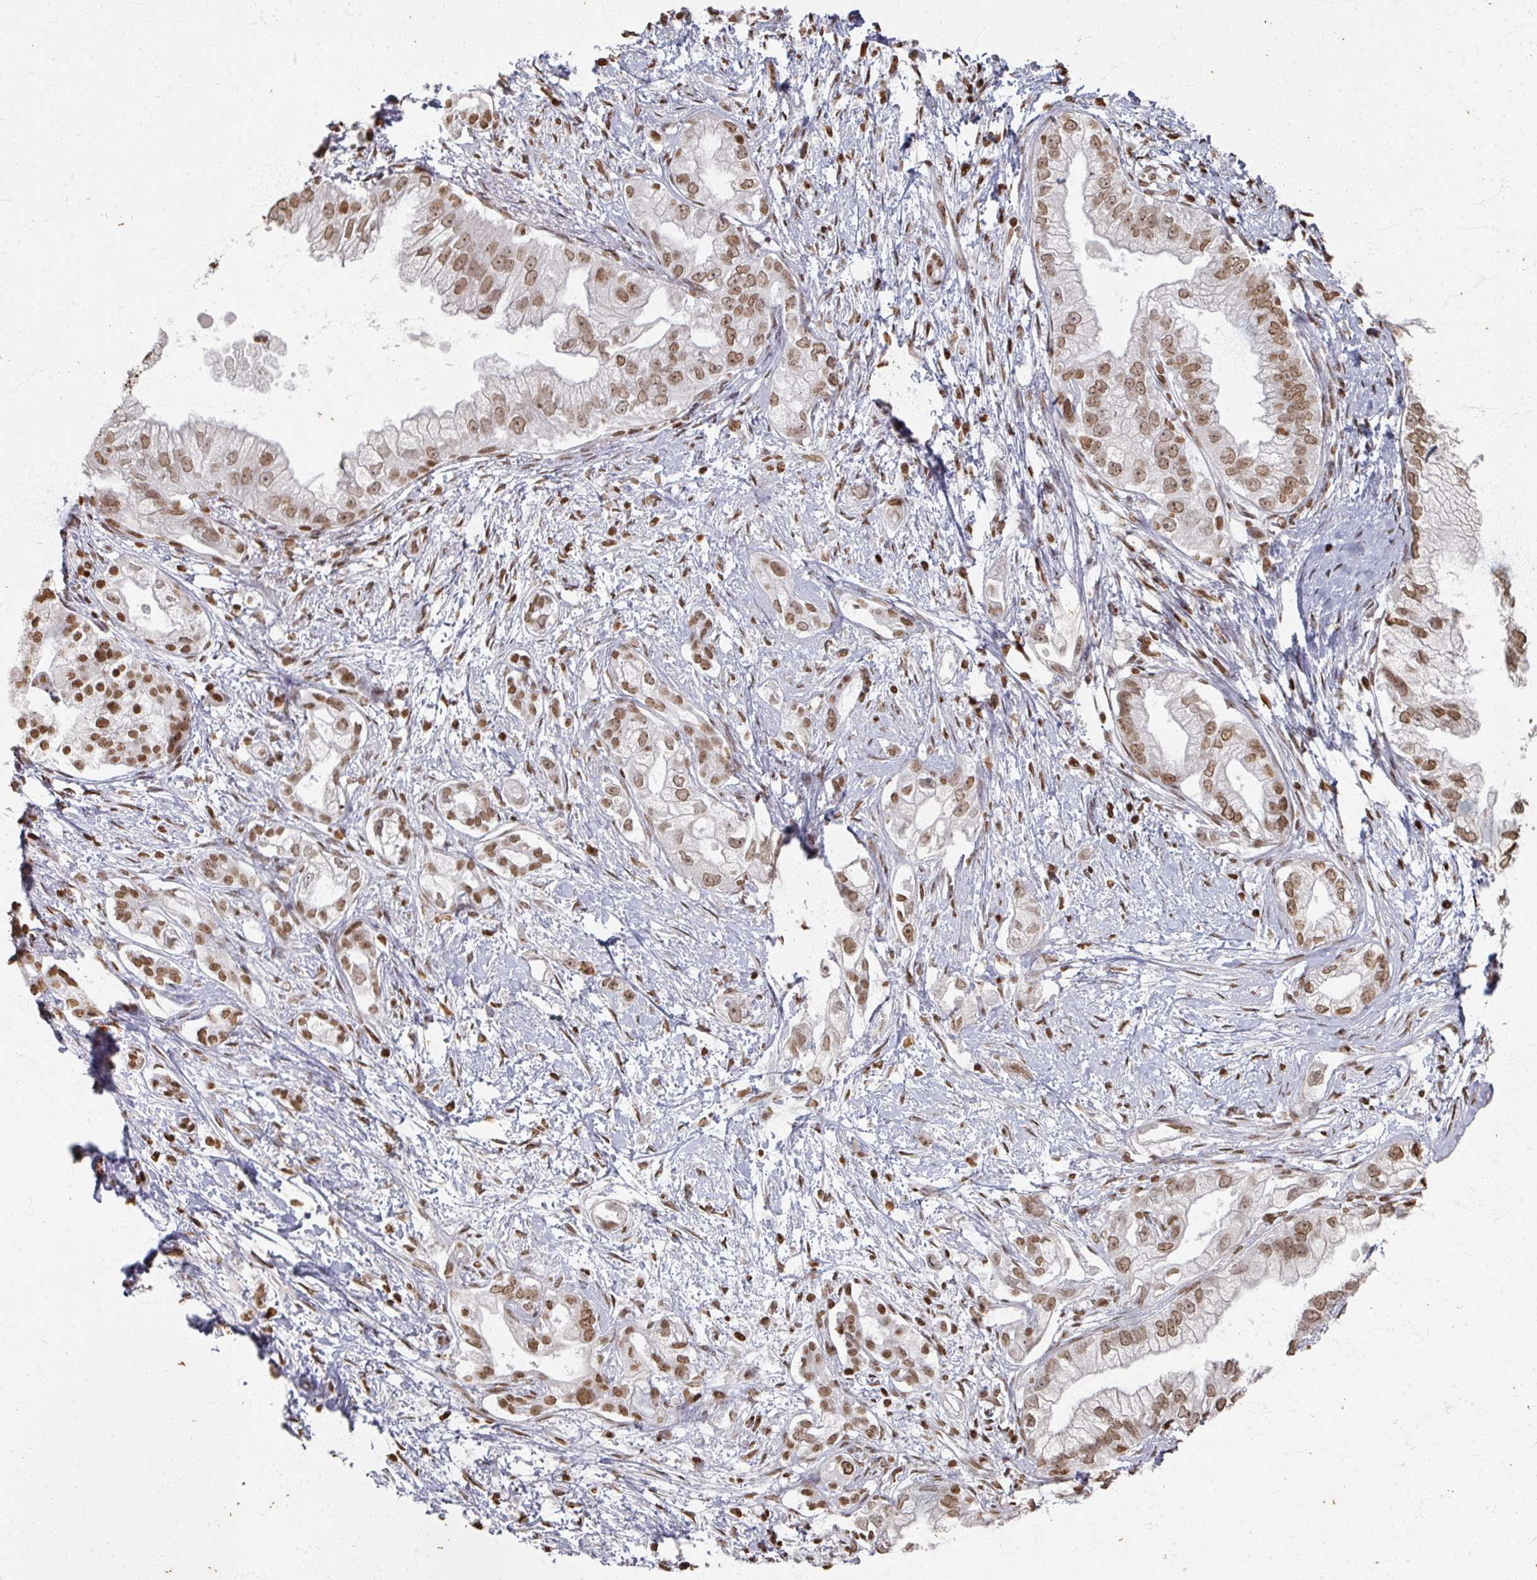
{"staining": {"intensity": "moderate", "quantity": ">75%", "location": "nuclear"}, "tissue": "pancreatic cancer", "cell_type": "Tumor cells", "image_type": "cancer", "snomed": [{"axis": "morphology", "description": "Adenocarcinoma, NOS"}, {"axis": "topography", "description": "Pancreas"}], "caption": "Immunohistochemical staining of human adenocarcinoma (pancreatic) displays medium levels of moderate nuclear staining in about >75% of tumor cells.", "gene": "DCUN1D5", "patient": {"sex": "male", "age": 70}}